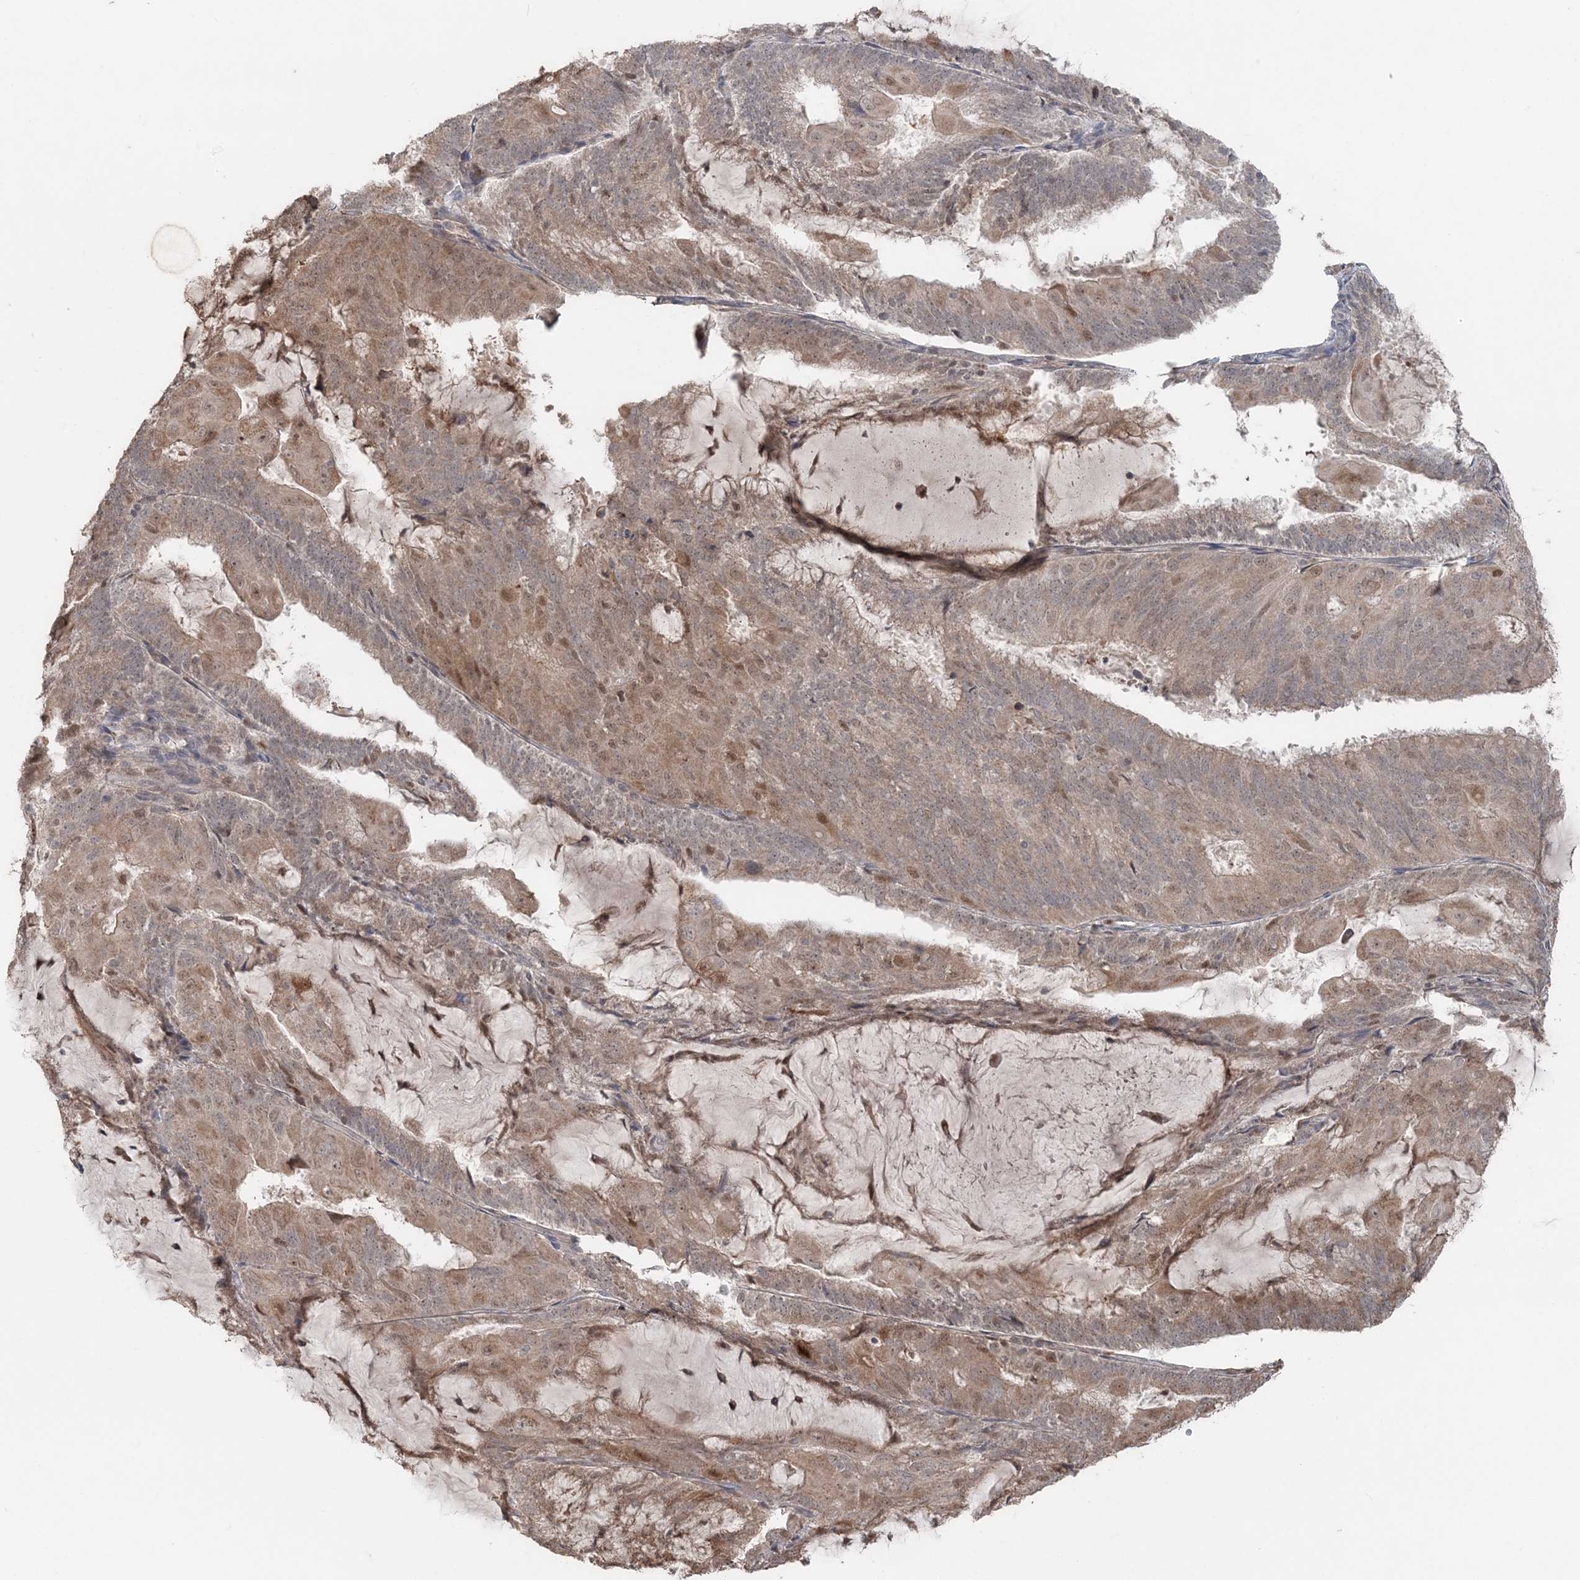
{"staining": {"intensity": "weak", "quantity": "25%-75%", "location": "cytoplasmic/membranous,nuclear"}, "tissue": "endometrial cancer", "cell_type": "Tumor cells", "image_type": "cancer", "snomed": [{"axis": "morphology", "description": "Adenocarcinoma, NOS"}, {"axis": "topography", "description": "Endometrium"}], "caption": "Adenocarcinoma (endometrial) stained with immunohistochemistry reveals weak cytoplasmic/membranous and nuclear positivity in approximately 25%-75% of tumor cells.", "gene": "SLU7", "patient": {"sex": "female", "age": 81}}